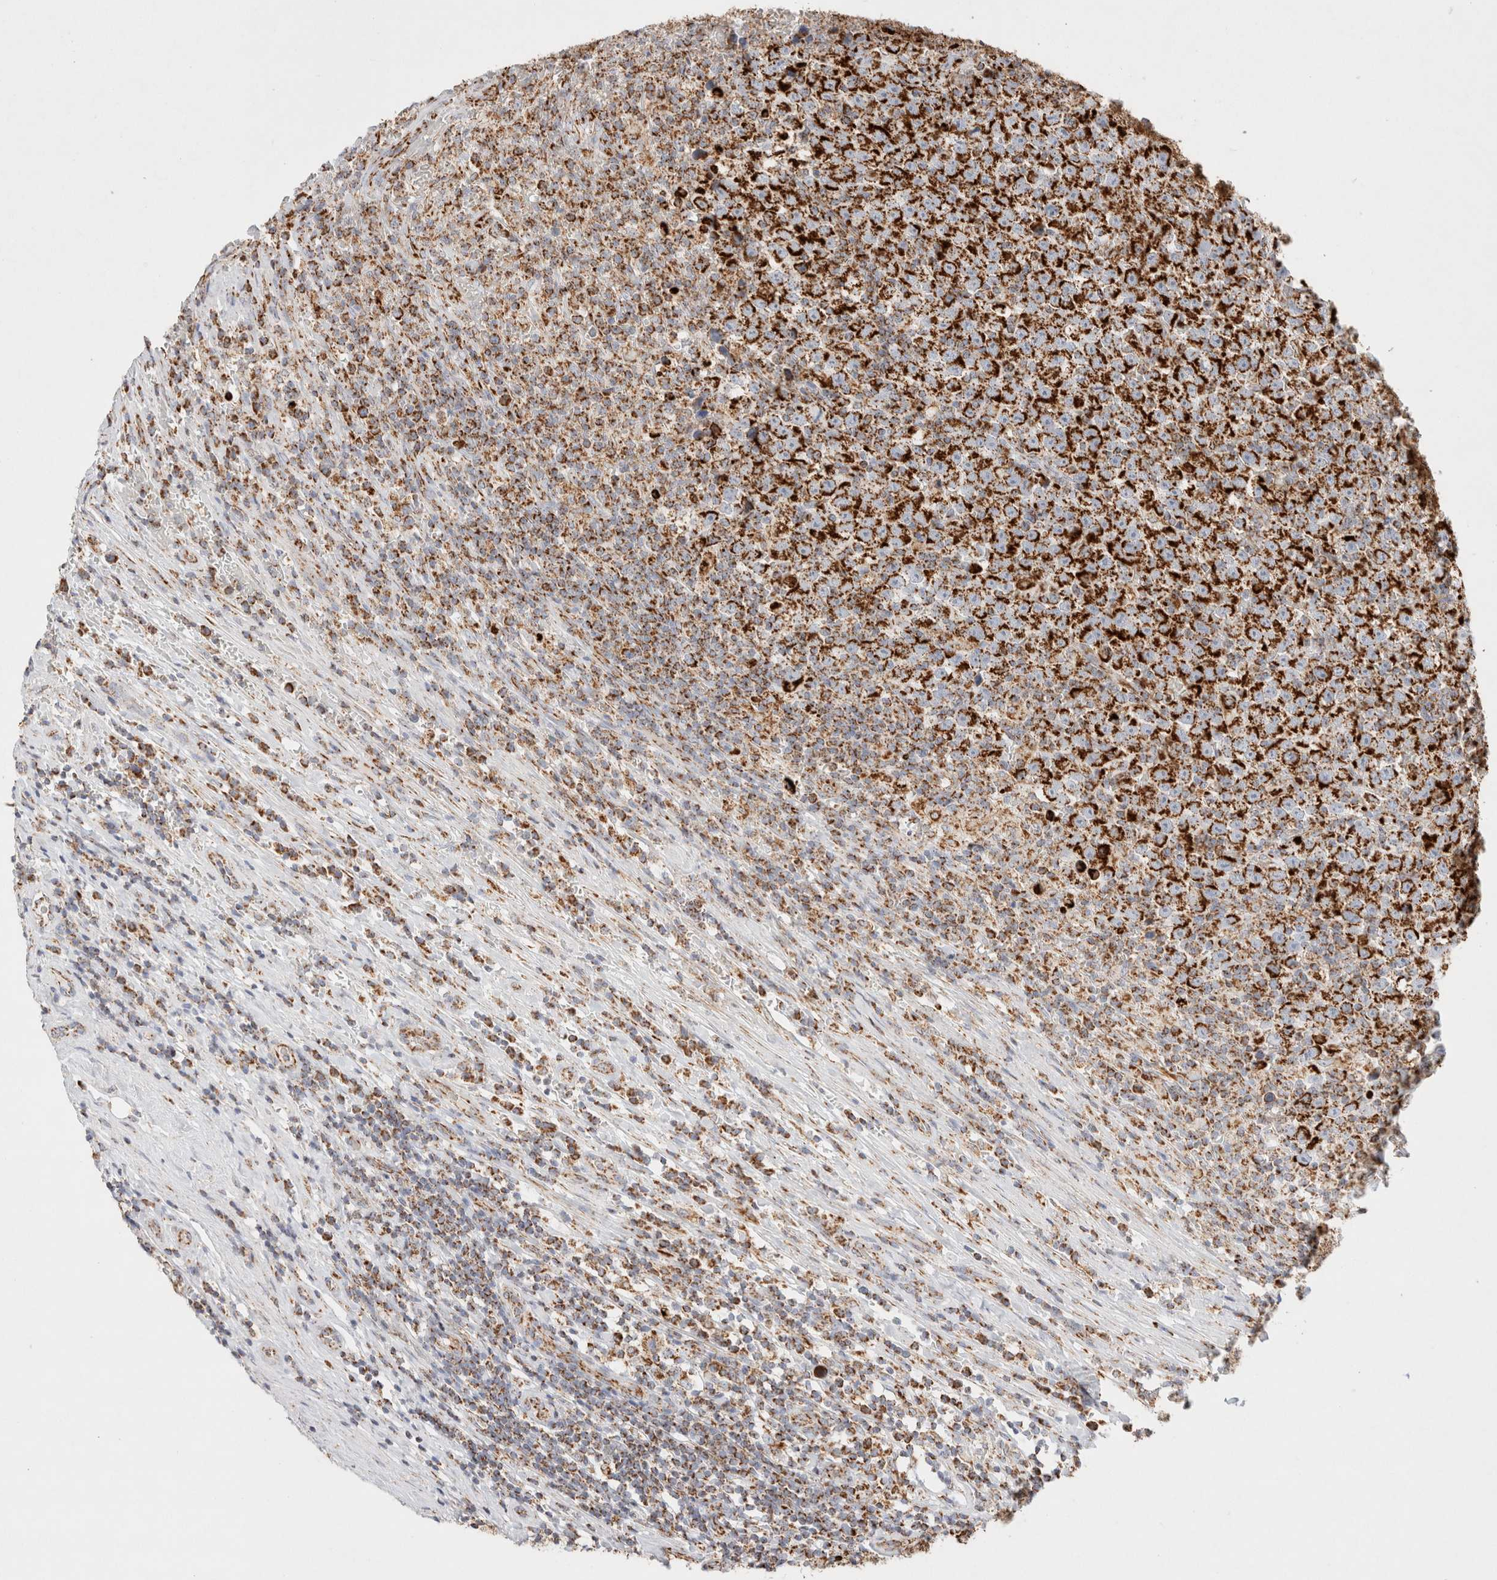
{"staining": {"intensity": "strong", "quantity": ">75%", "location": "cytoplasmic/membranous"}, "tissue": "testis cancer", "cell_type": "Tumor cells", "image_type": "cancer", "snomed": [{"axis": "morphology", "description": "Seminoma, NOS"}, {"axis": "topography", "description": "Testis"}], "caption": "Immunohistochemistry (IHC) staining of testis cancer, which reveals high levels of strong cytoplasmic/membranous staining in about >75% of tumor cells indicating strong cytoplasmic/membranous protein positivity. The staining was performed using DAB (brown) for protein detection and nuclei were counterstained in hematoxylin (blue).", "gene": "PHB2", "patient": {"sex": "male", "age": 43}}